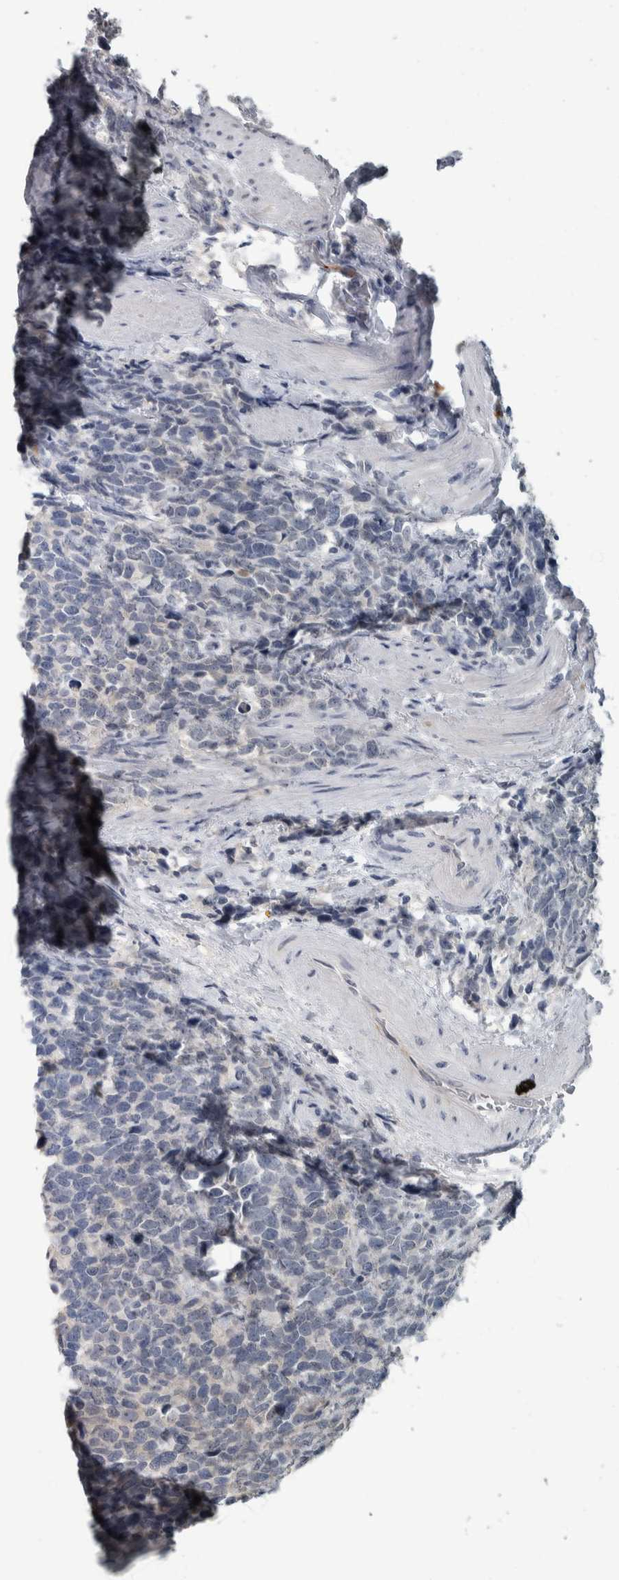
{"staining": {"intensity": "negative", "quantity": "none", "location": "none"}, "tissue": "urothelial cancer", "cell_type": "Tumor cells", "image_type": "cancer", "snomed": [{"axis": "morphology", "description": "Urothelial carcinoma, High grade"}, {"axis": "topography", "description": "Urinary bladder"}], "caption": "The histopathology image displays no significant expression in tumor cells of urothelial cancer.", "gene": "CAVIN4", "patient": {"sex": "female", "age": 82}}